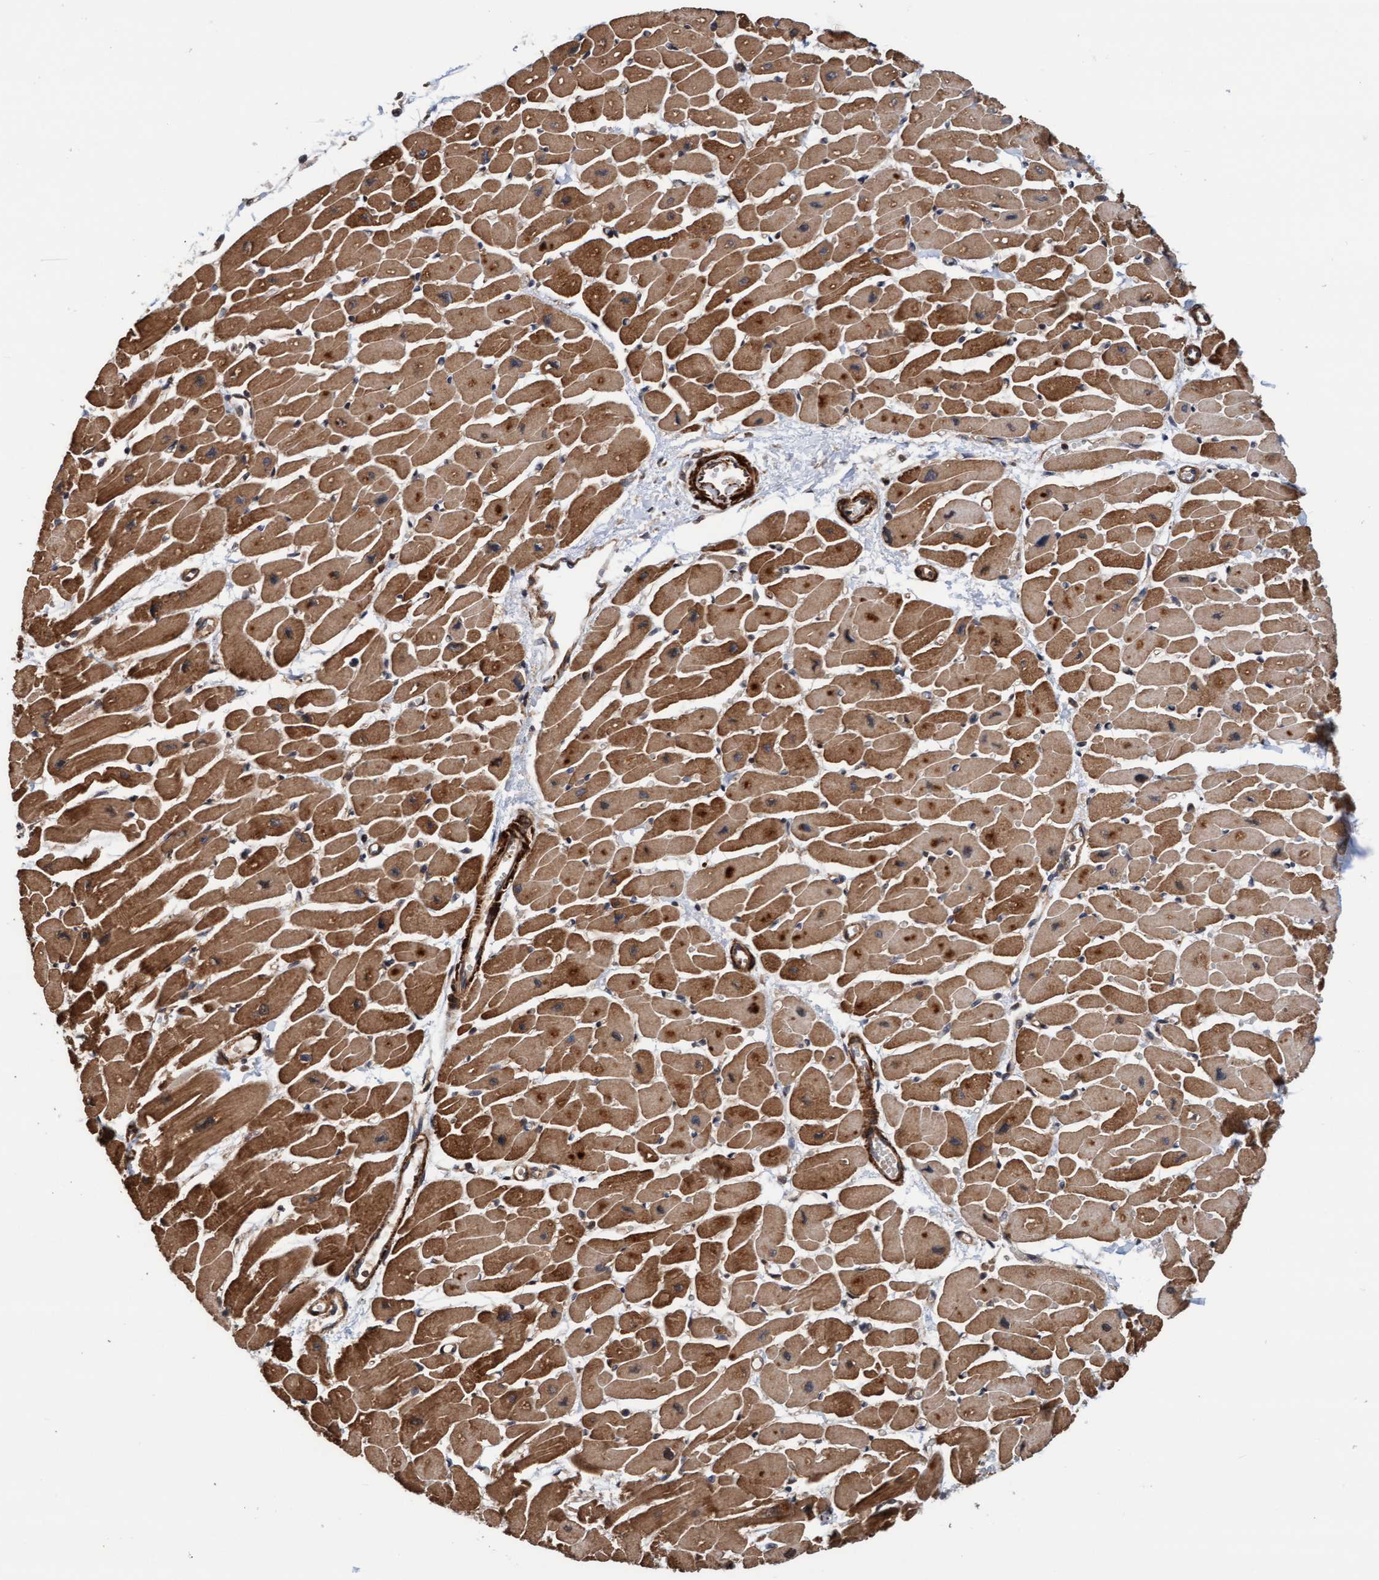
{"staining": {"intensity": "moderate", "quantity": ">75%", "location": "cytoplasmic/membranous"}, "tissue": "heart muscle", "cell_type": "Cardiomyocytes", "image_type": "normal", "snomed": [{"axis": "morphology", "description": "Normal tissue, NOS"}, {"axis": "topography", "description": "Heart"}], "caption": "A photomicrograph of human heart muscle stained for a protein reveals moderate cytoplasmic/membranous brown staining in cardiomyocytes. The protein of interest is shown in brown color, while the nuclei are stained blue.", "gene": "STXBP4", "patient": {"sex": "female", "age": 54}}